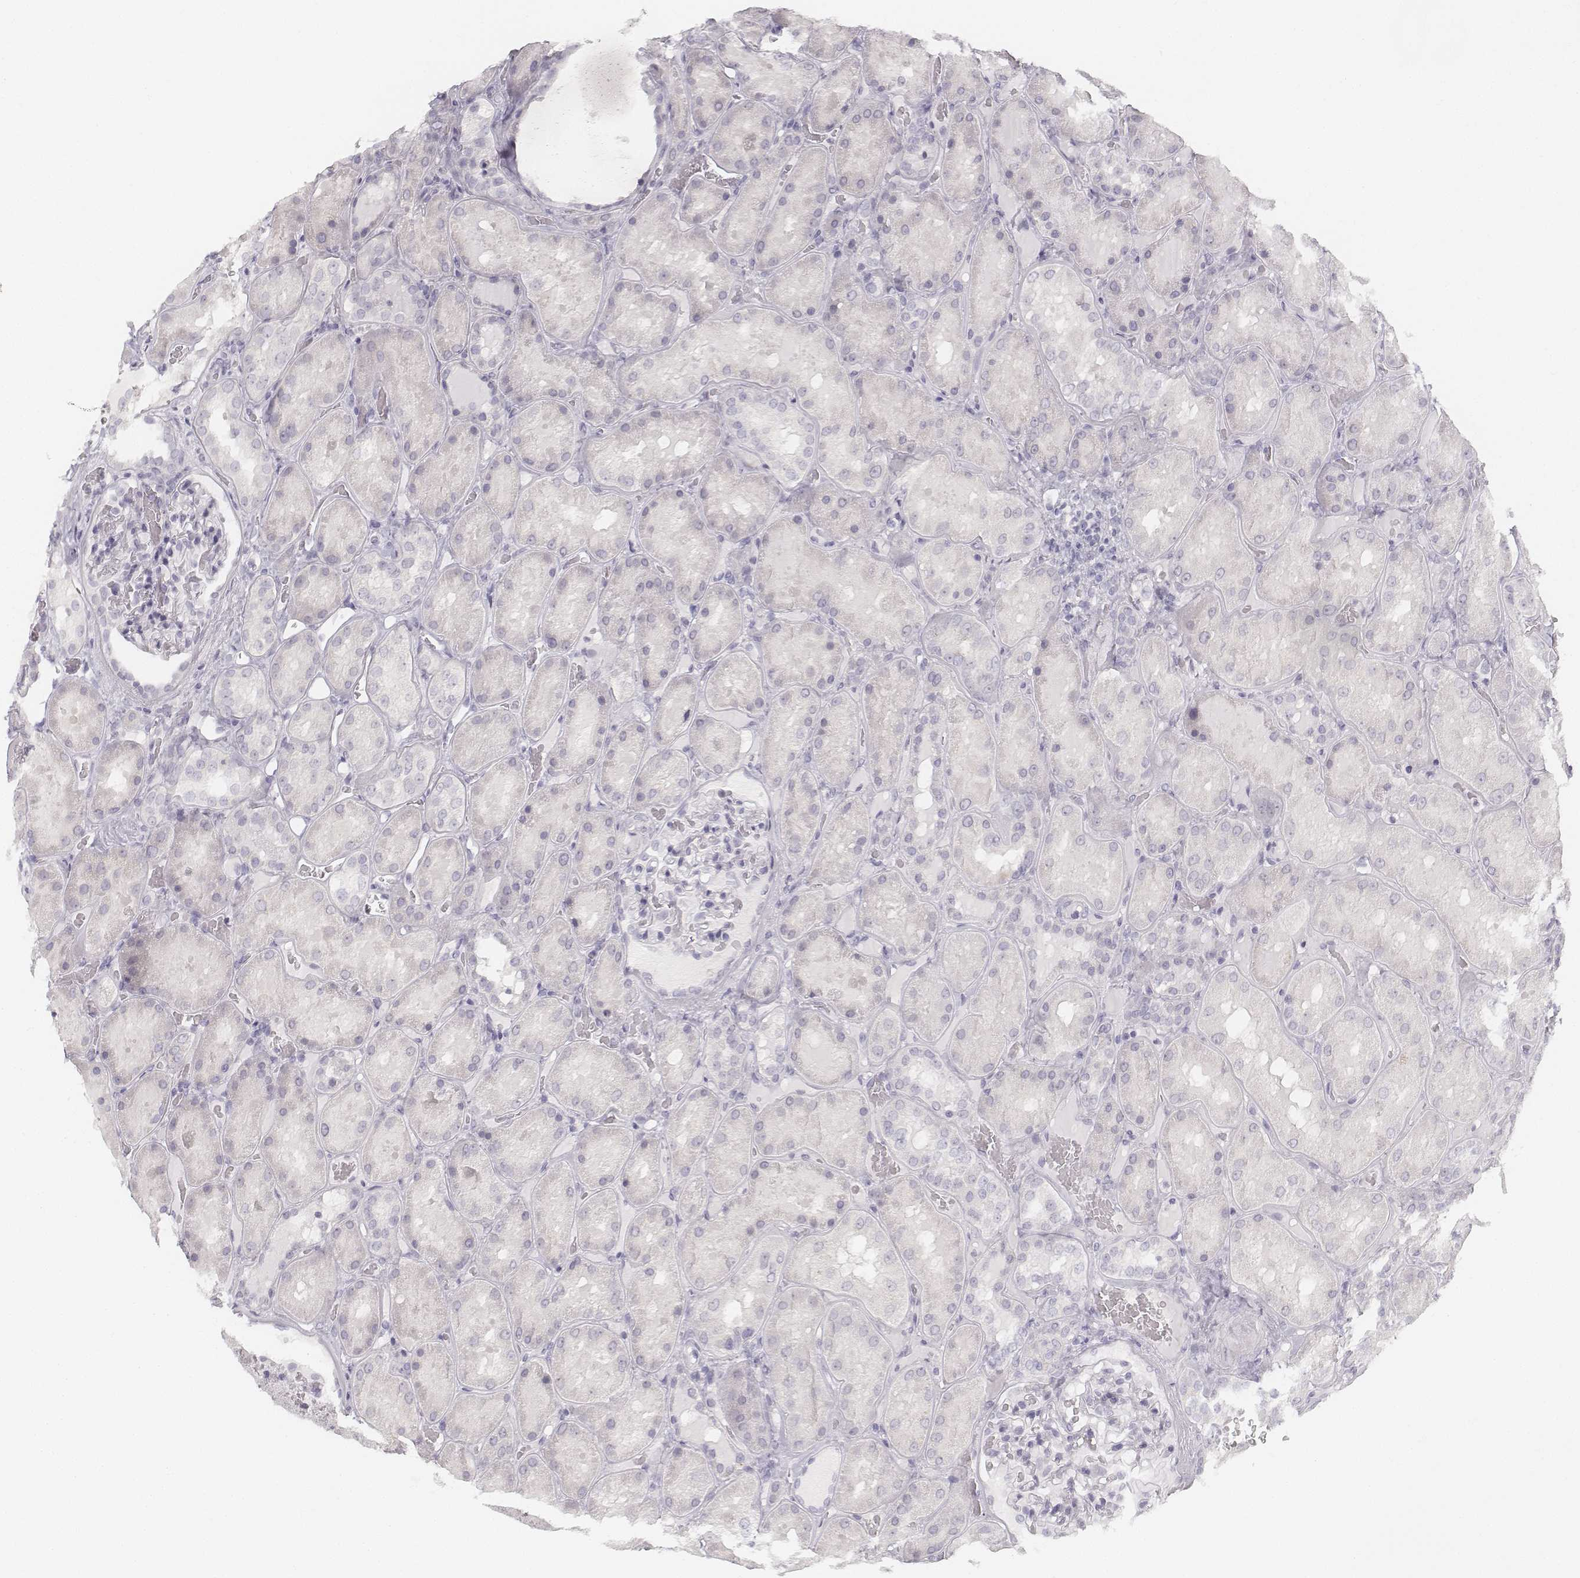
{"staining": {"intensity": "negative", "quantity": "none", "location": "none"}, "tissue": "kidney", "cell_type": "Cells in glomeruli", "image_type": "normal", "snomed": [{"axis": "morphology", "description": "Normal tissue, NOS"}, {"axis": "topography", "description": "Kidney"}], "caption": "This is an IHC histopathology image of normal kidney. There is no positivity in cells in glomeruli.", "gene": "KRT25", "patient": {"sex": "male", "age": 73}}